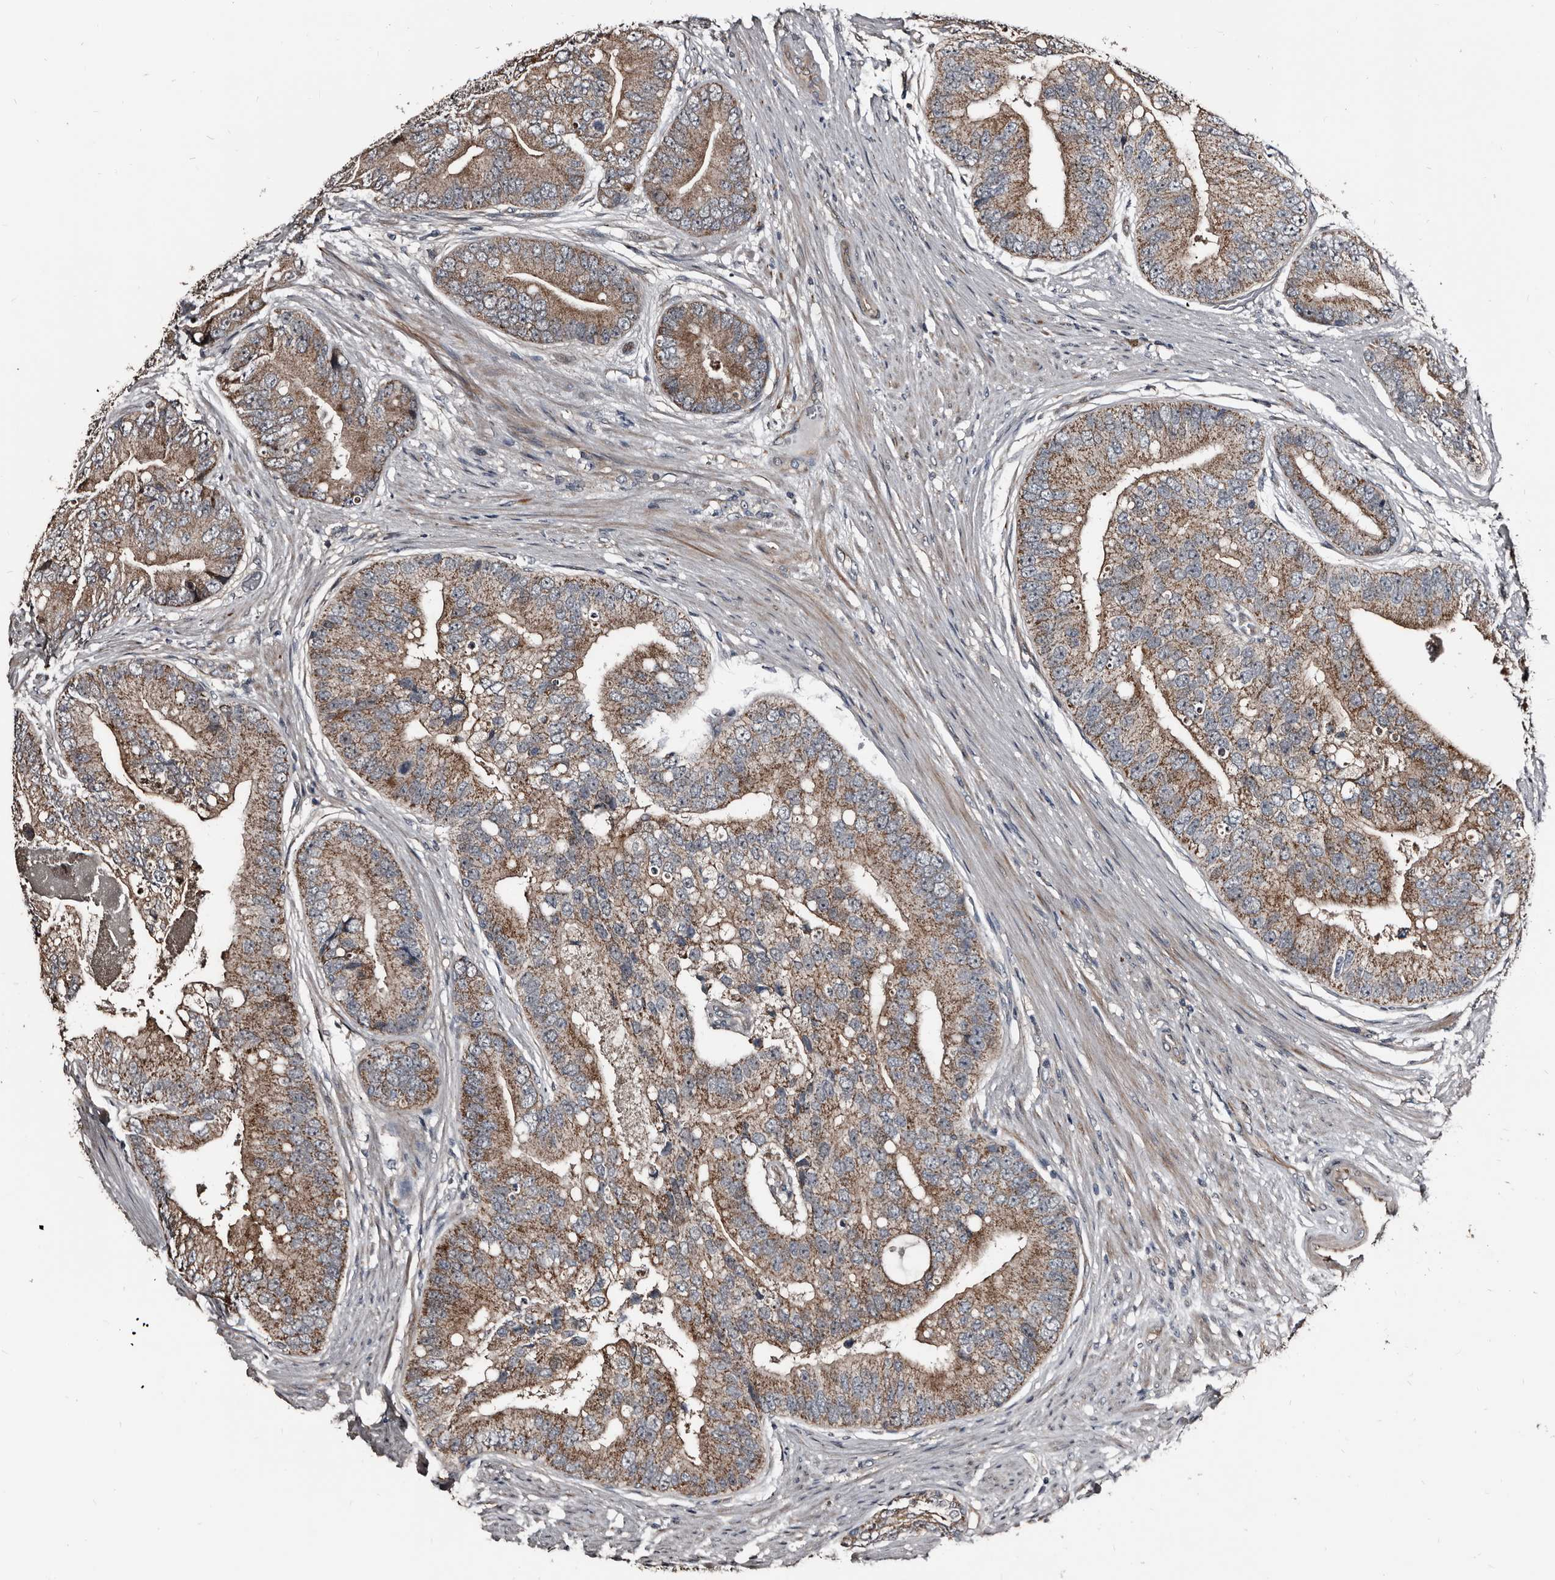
{"staining": {"intensity": "moderate", "quantity": ">75%", "location": "cytoplasmic/membranous"}, "tissue": "prostate cancer", "cell_type": "Tumor cells", "image_type": "cancer", "snomed": [{"axis": "morphology", "description": "Adenocarcinoma, High grade"}, {"axis": "topography", "description": "Prostate"}], "caption": "Protein expression analysis of prostate high-grade adenocarcinoma displays moderate cytoplasmic/membranous positivity in about >75% of tumor cells.", "gene": "DHPS", "patient": {"sex": "male", "age": 70}}